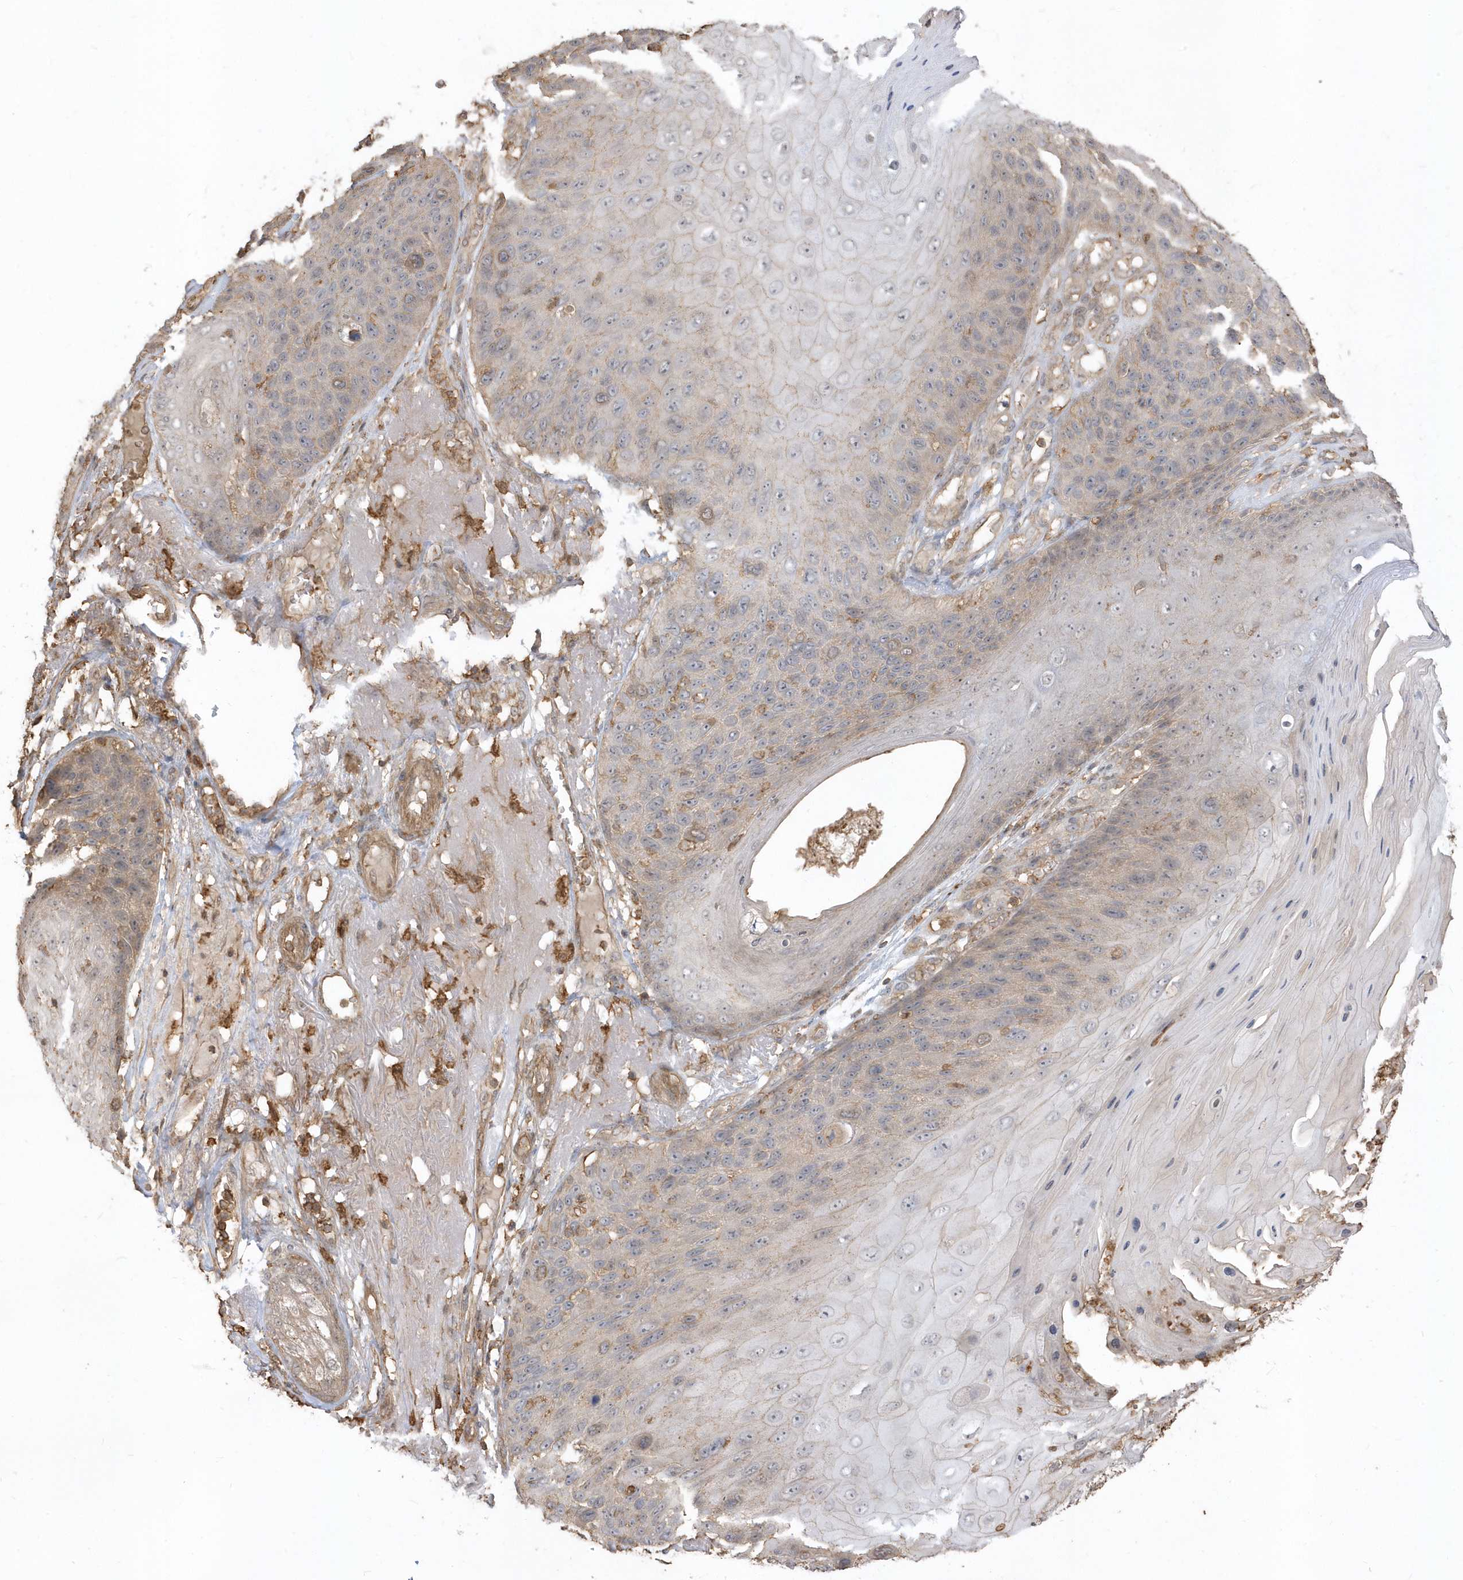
{"staining": {"intensity": "weak", "quantity": "25%-75%", "location": "cytoplasmic/membranous"}, "tissue": "skin cancer", "cell_type": "Tumor cells", "image_type": "cancer", "snomed": [{"axis": "morphology", "description": "Squamous cell carcinoma, NOS"}, {"axis": "topography", "description": "Skin"}], "caption": "A micrograph of human skin squamous cell carcinoma stained for a protein displays weak cytoplasmic/membranous brown staining in tumor cells. Using DAB (3,3'-diaminobenzidine) (brown) and hematoxylin (blue) stains, captured at high magnification using brightfield microscopy.", "gene": "ZBTB8A", "patient": {"sex": "female", "age": 88}}